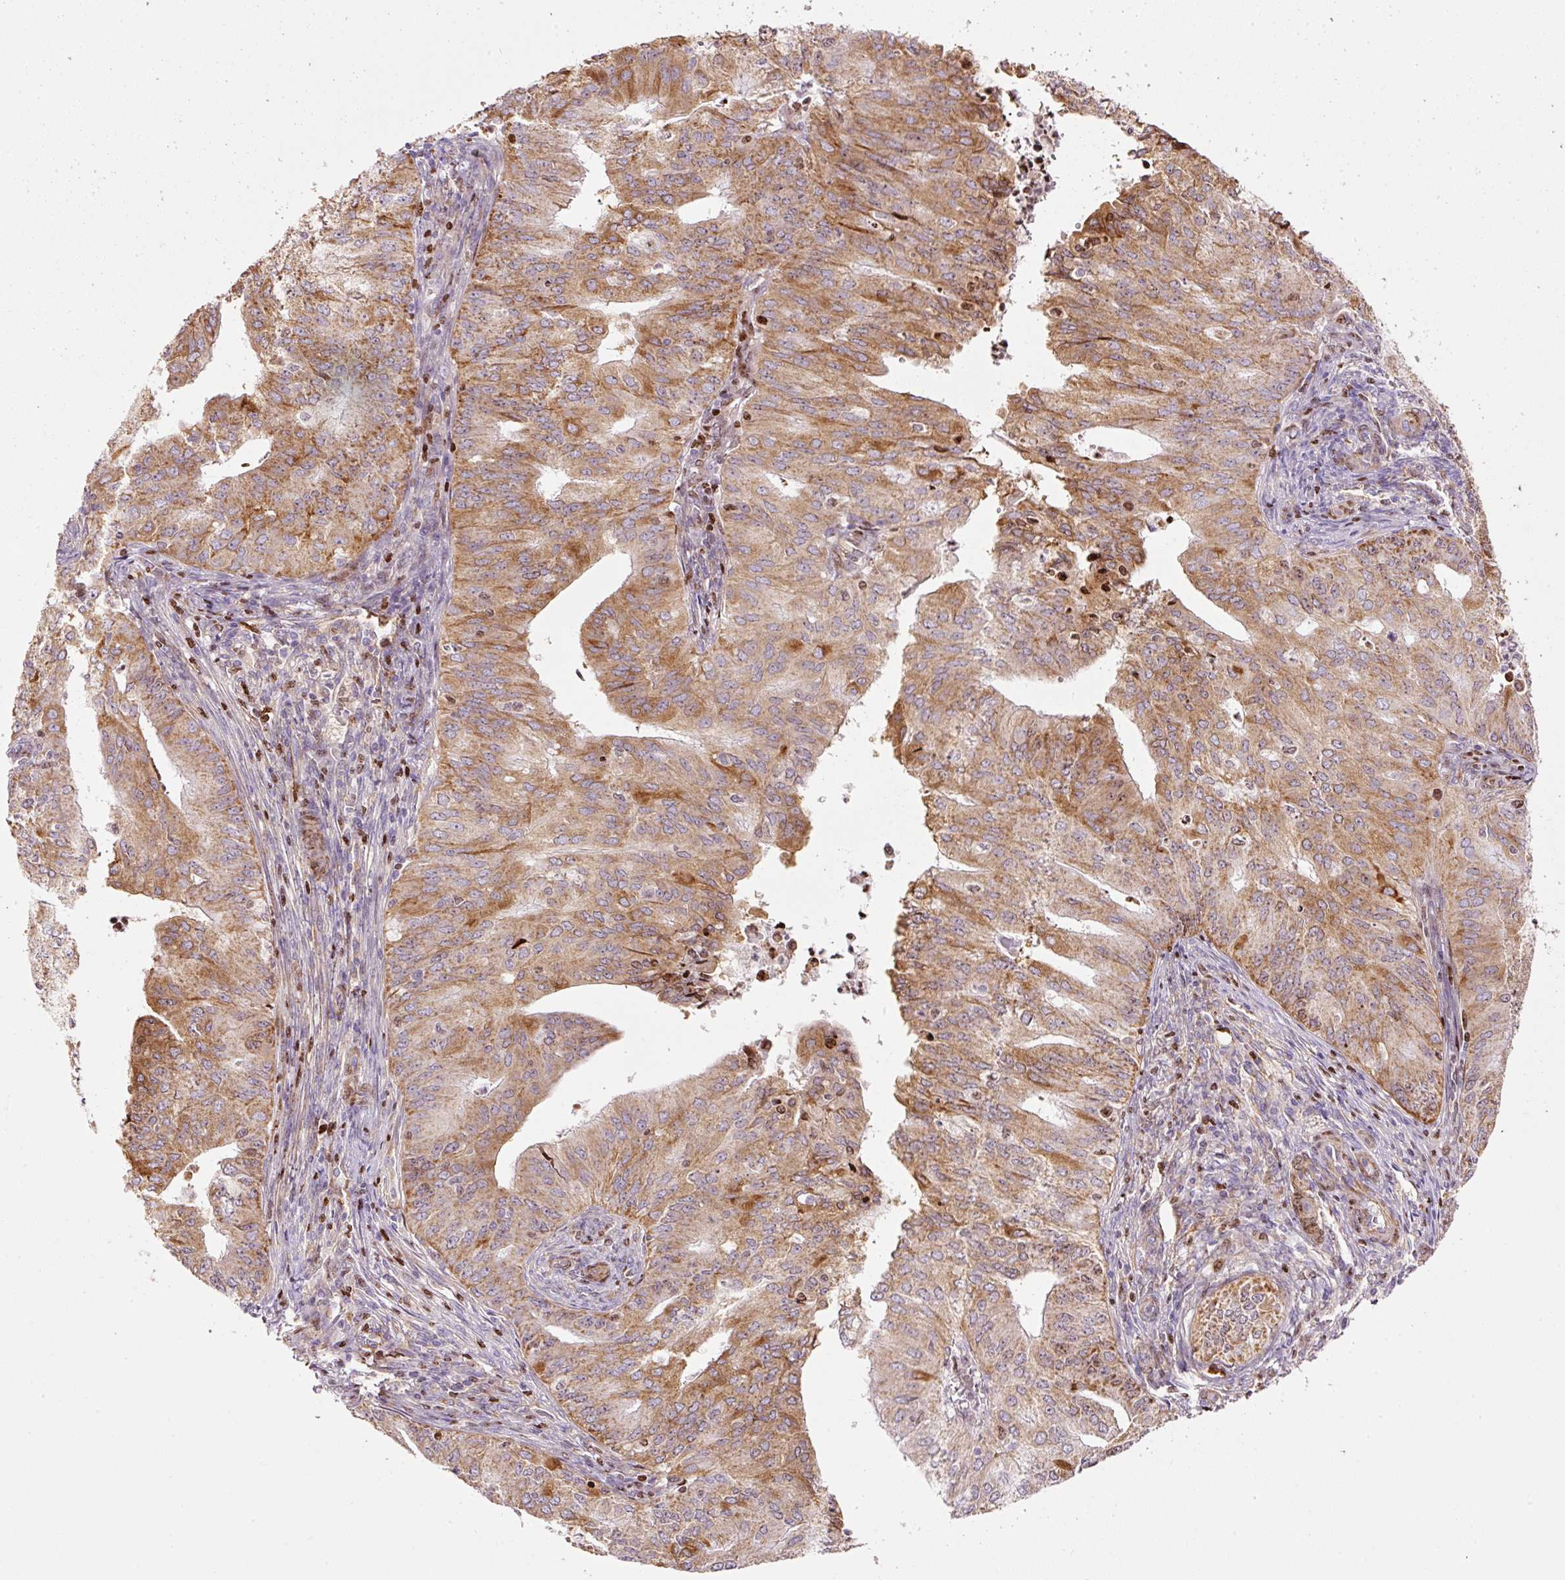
{"staining": {"intensity": "moderate", "quantity": ">75%", "location": "cytoplasmic/membranous"}, "tissue": "endometrial cancer", "cell_type": "Tumor cells", "image_type": "cancer", "snomed": [{"axis": "morphology", "description": "Adenocarcinoma, NOS"}, {"axis": "topography", "description": "Endometrium"}], "caption": "Endometrial cancer tissue reveals moderate cytoplasmic/membranous staining in approximately >75% of tumor cells", "gene": "TMEM8B", "patient": {"sex": "female", "age": 50}}